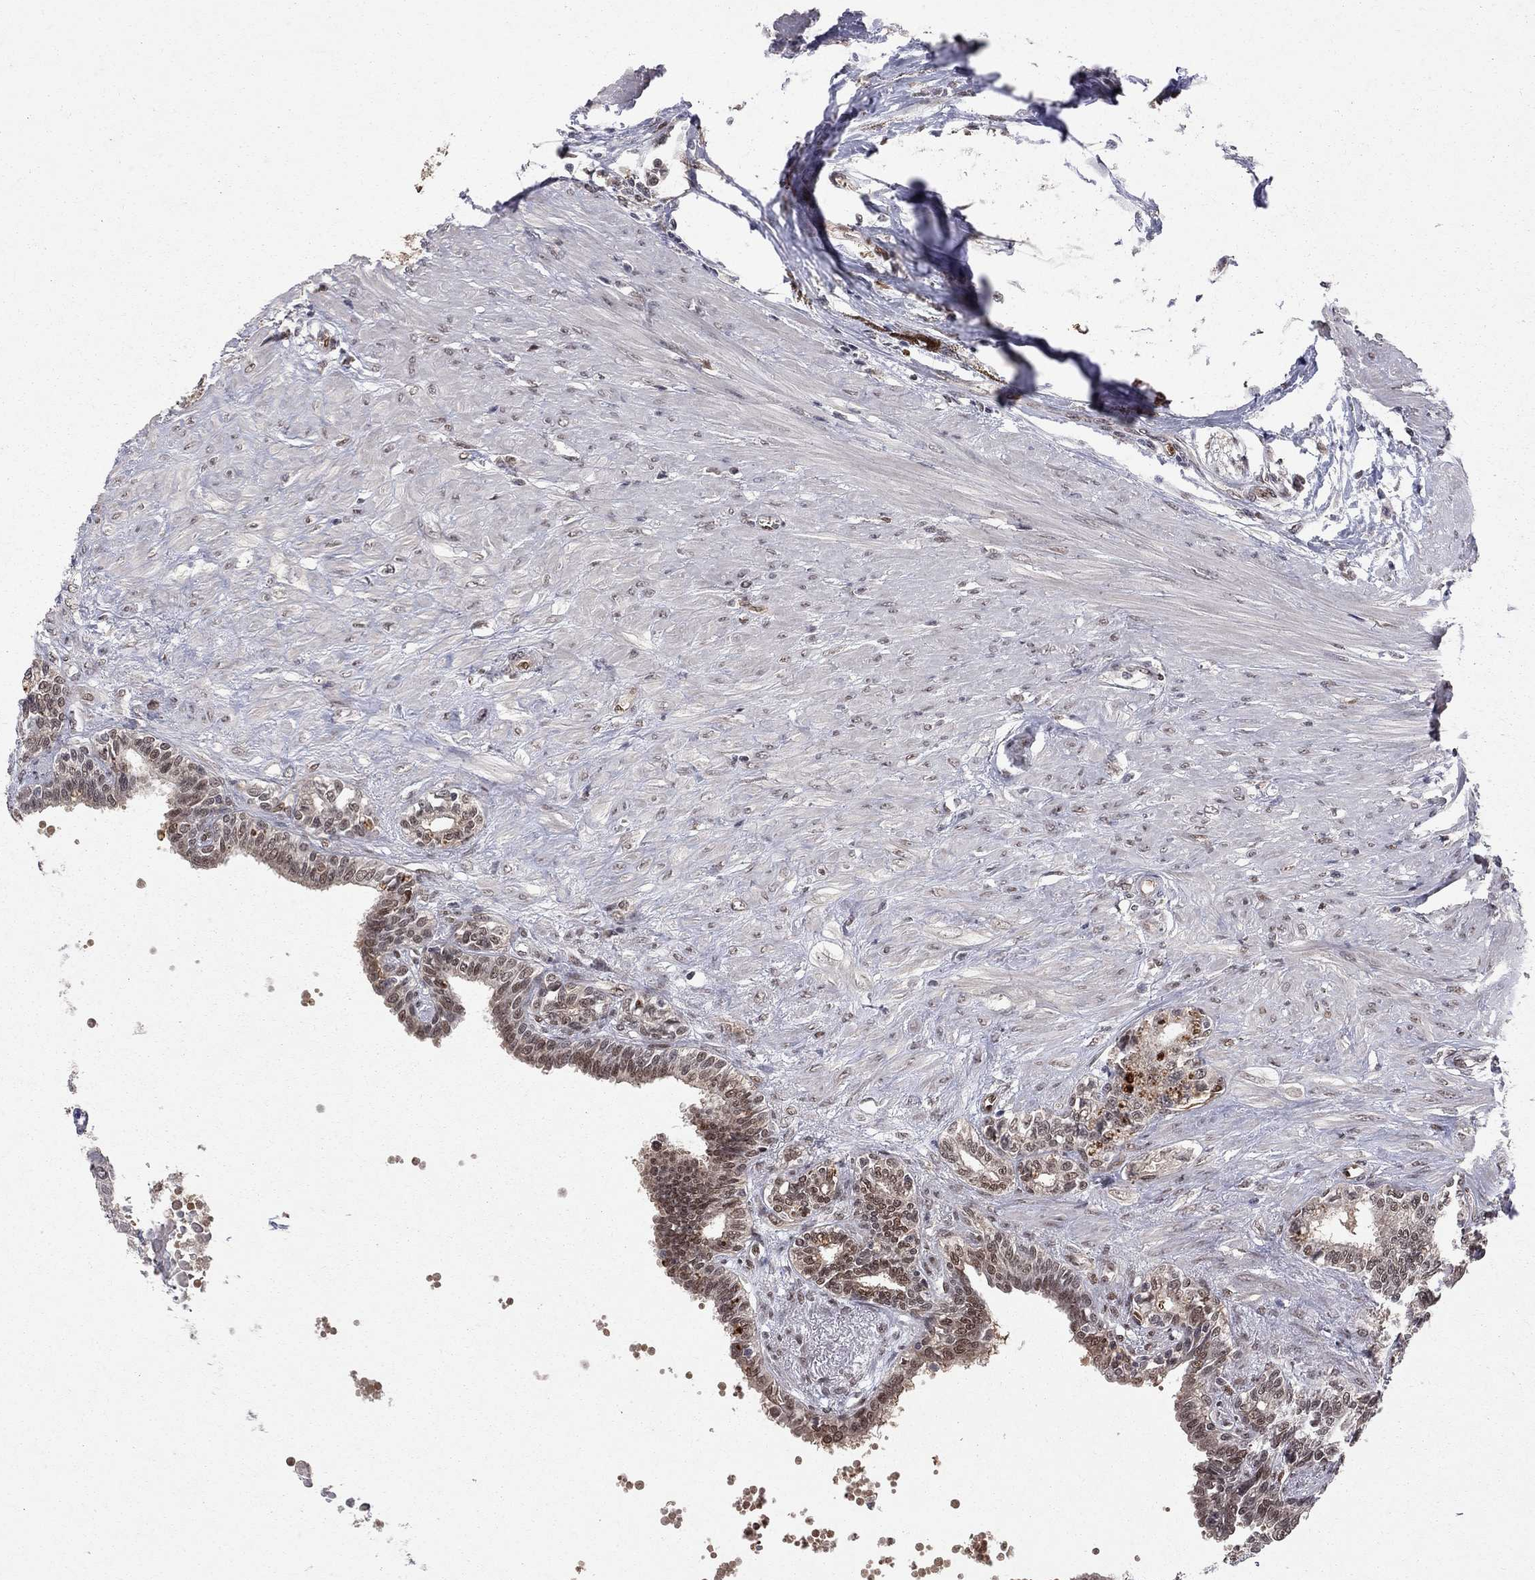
{"staining": {"intensity": "strong", "quantity": "25%-75%", "location": "cytoplasmic/membranous,nuclear"}, "tissue": "seminal vesicle", "cell_type": "Glandular cells", "image_type": "normal", "snomed": [{"axis": "morphology", "description": "Normal tissue, NOS"}, {"axis": "morphology", "description": "Urothelial carcinoma, NOS"}, {"axis": "topography", "description": "Urinary bladder"}, {"axis": "topography", "description": "Seminal veicle"}], "caption": "Seminal vesicle stained with DAB (3,3'-diaminobenzidine) immunohistochemistry displays high levels of strong cytoplasmic/membranous,nuclear expression in about 25%-75% of glandular cells. (brown staining indicates protein expression, while blue staining denotes nuclei).", "gene": "SAP30L", "patient": {"sex": "male", "age": 76}}